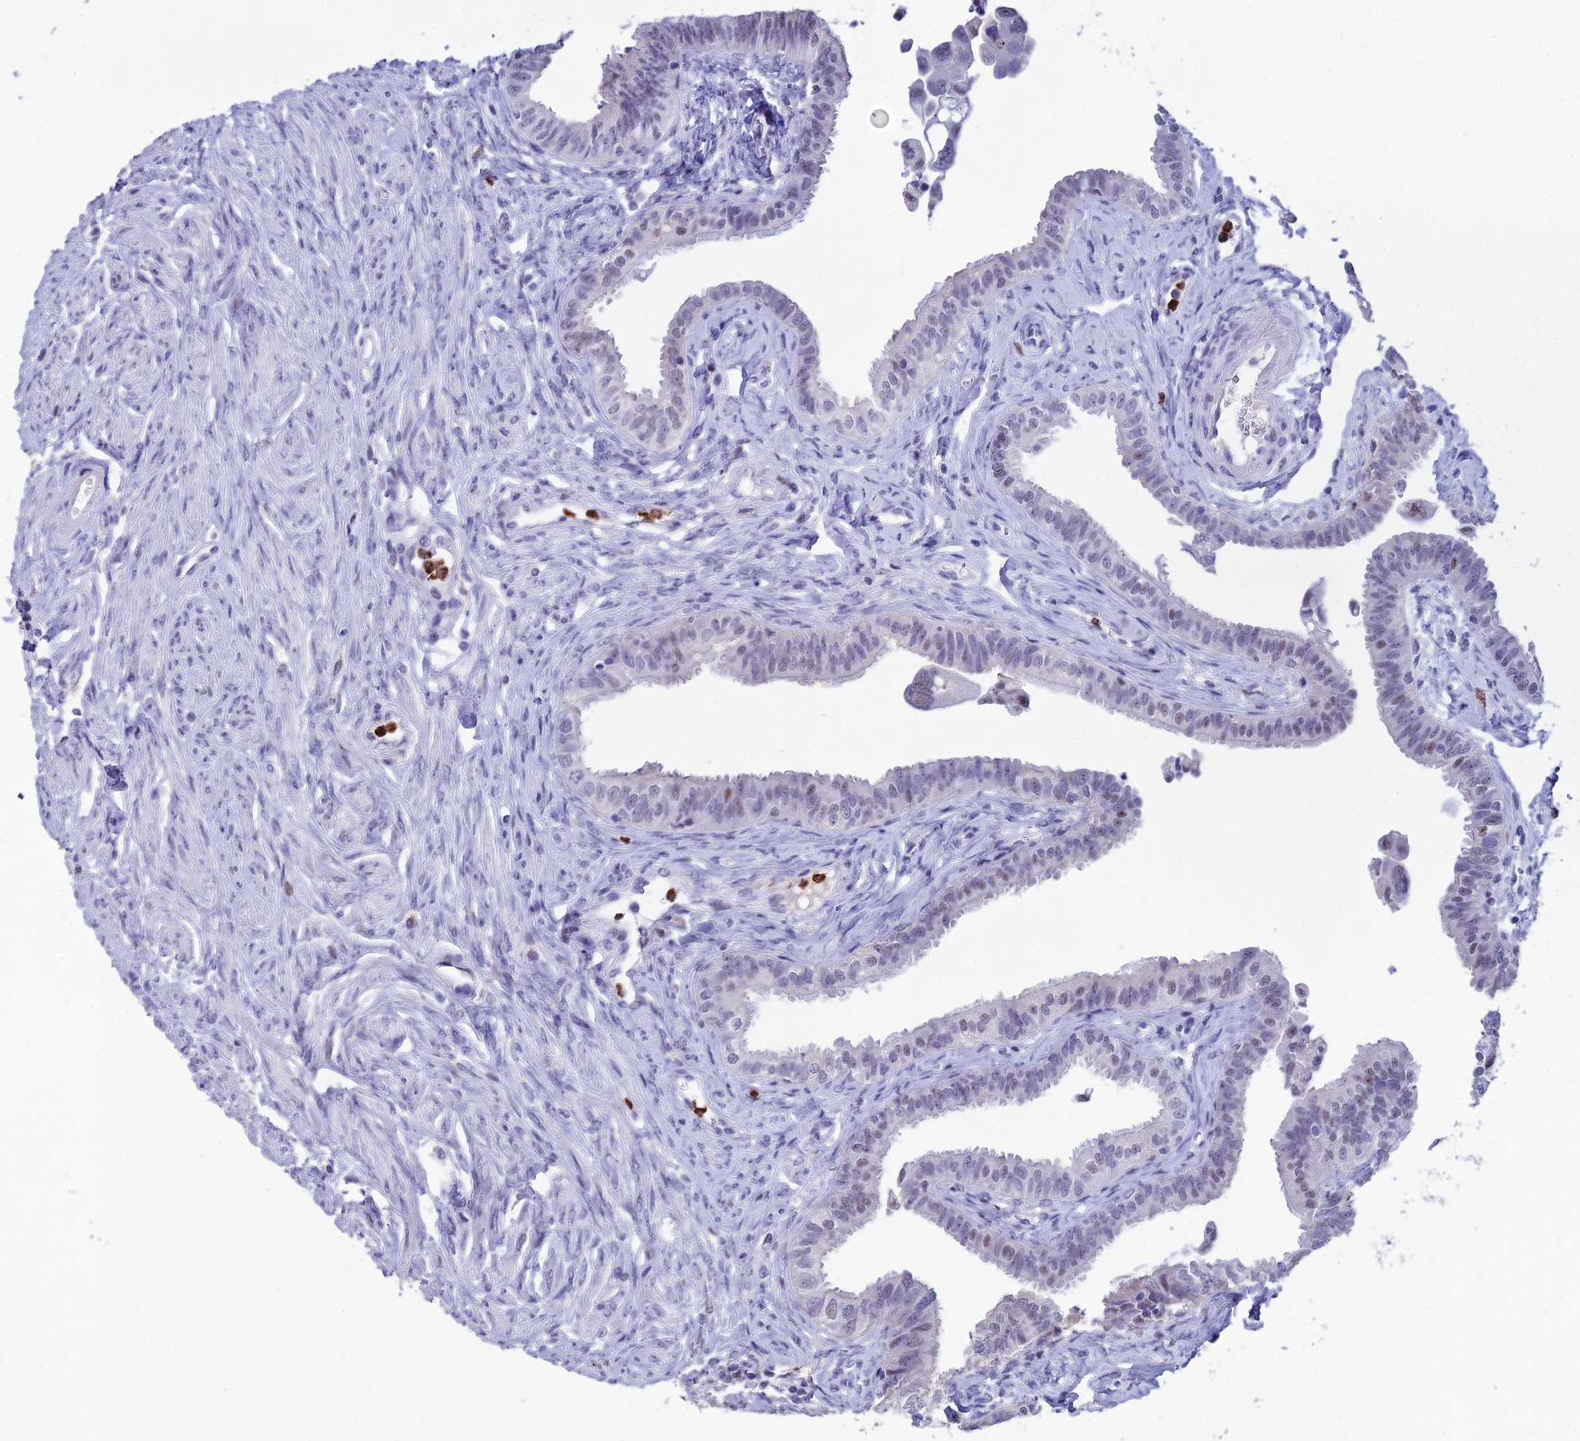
{"staining": {"intensity": "negative", "quantity": "none", "location": "none"}, "tissue": "fallopian tube", "cell_type": "Glandular cells", "image_type": "normal", "snomed": [{"axis": "morphology", "description": "Normal tissue, NOS"}, {"axis": "morphology", "description": "Carcinoma, NOS"}, {"axis": "topography", "description": "Fallopian tube"}, {"axis": "topography", "description": "Ovary"}], "caption": "DAB immunohistochemical staining of unremarkable human fallopian tube shows no significant expression in glandular cells. (Stains: DAB (3,3'-diaminobenzidine) immunohistochemistry (IHC) with hematoxylin counter stain, Microscopy: brightfield microscopy at high magnification).", "gene": "MFSD2B", "patient": {"sex": "female", "age": 59}}